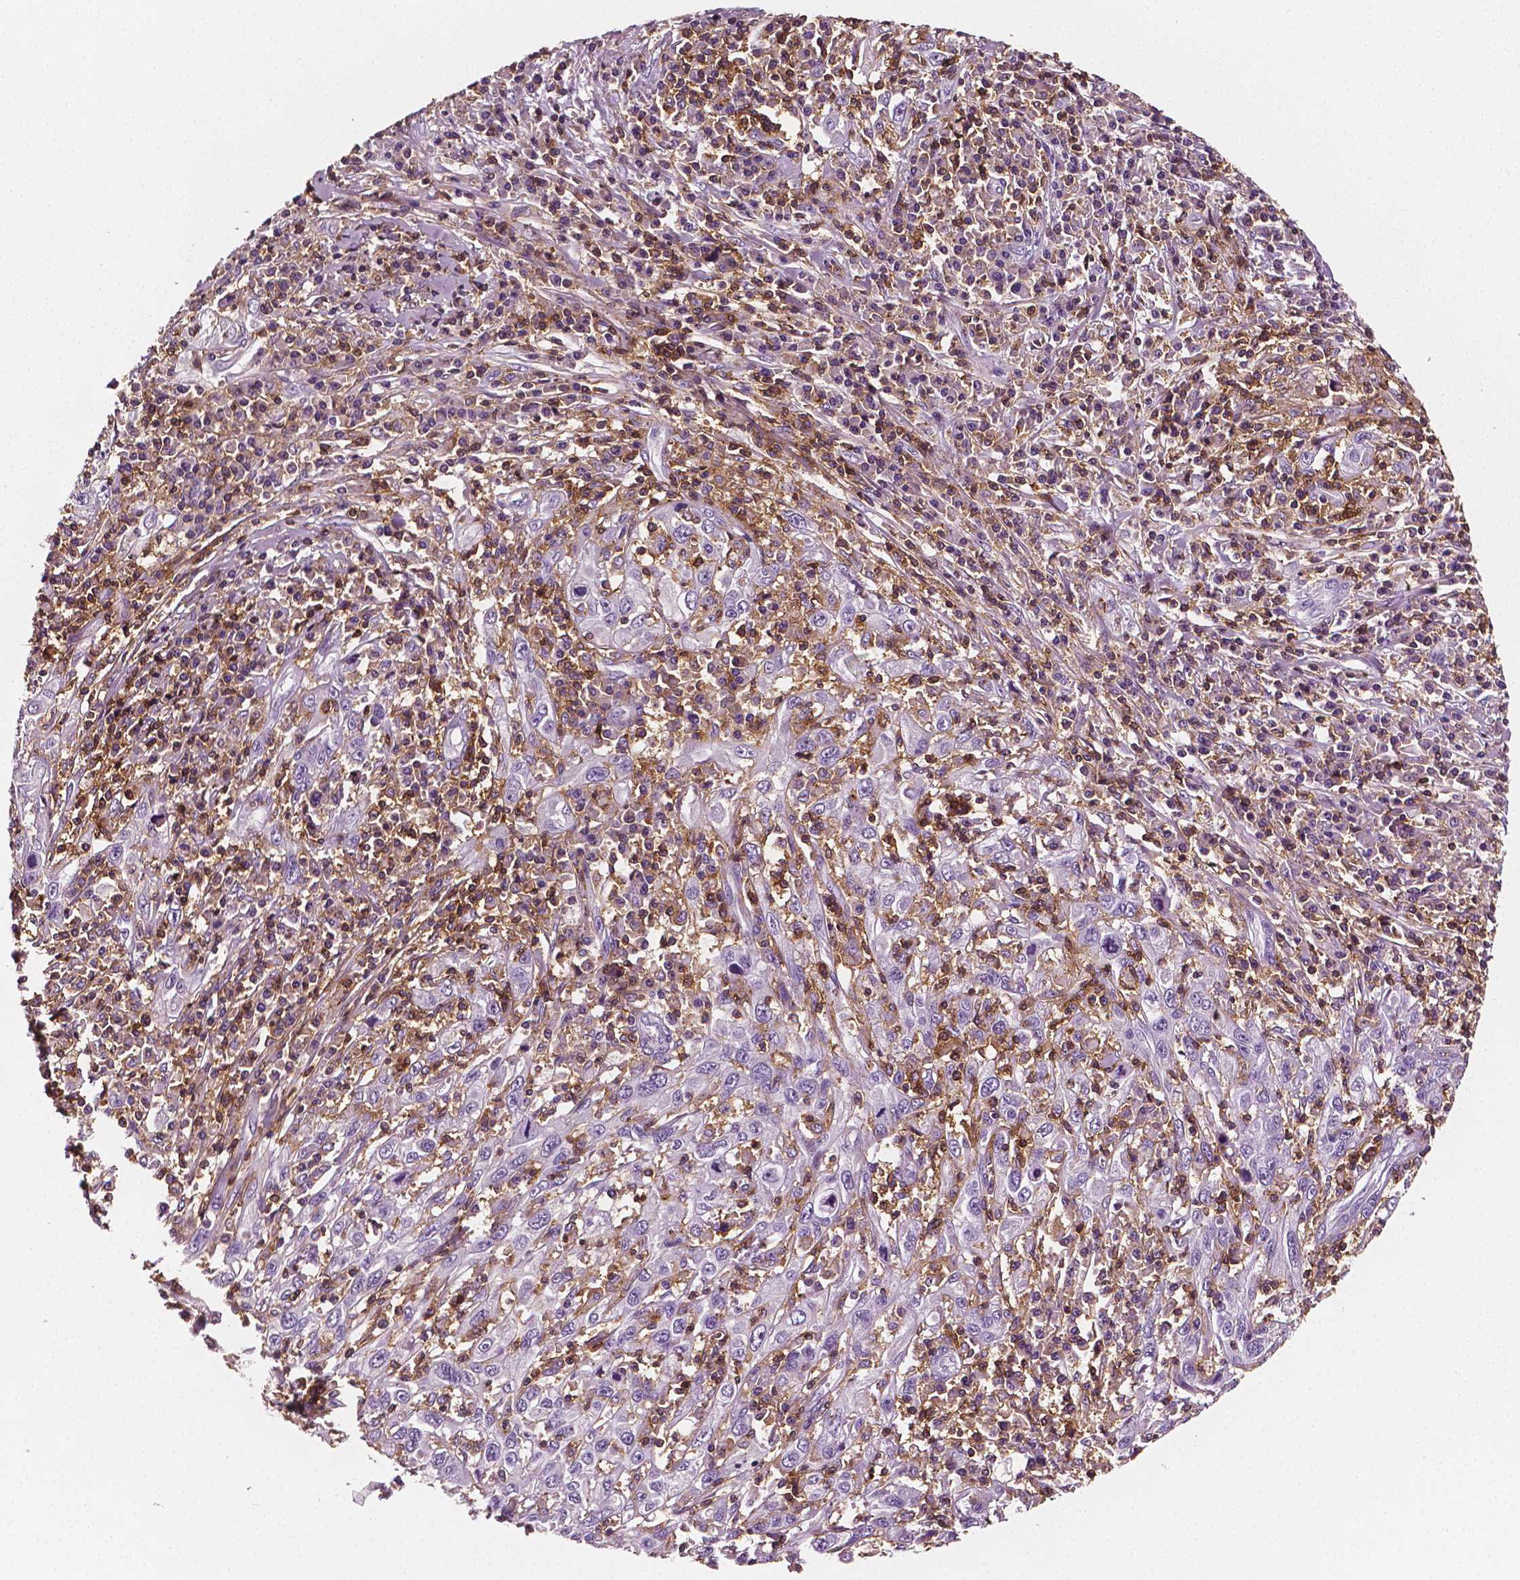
{"staining": {"intensity": "negative", "quantity": "none", "location": "none"}, "tissue": "cervical cancer", "cell_type": "Tumor cells", "image_type": "cancer", "snomed": [{"axis": "morphology", "description": "Squamous cell carcinoma, NOS"}, {"axis": "topography", "description": "Cervix"}], "caption": "IHC image of cervical squamous cell carcinoma stained for a protein (brown), which exhibits no expression in tumor cells.", "gene": "PTPRC", "patient": {"sex": "female", "age": 46}}